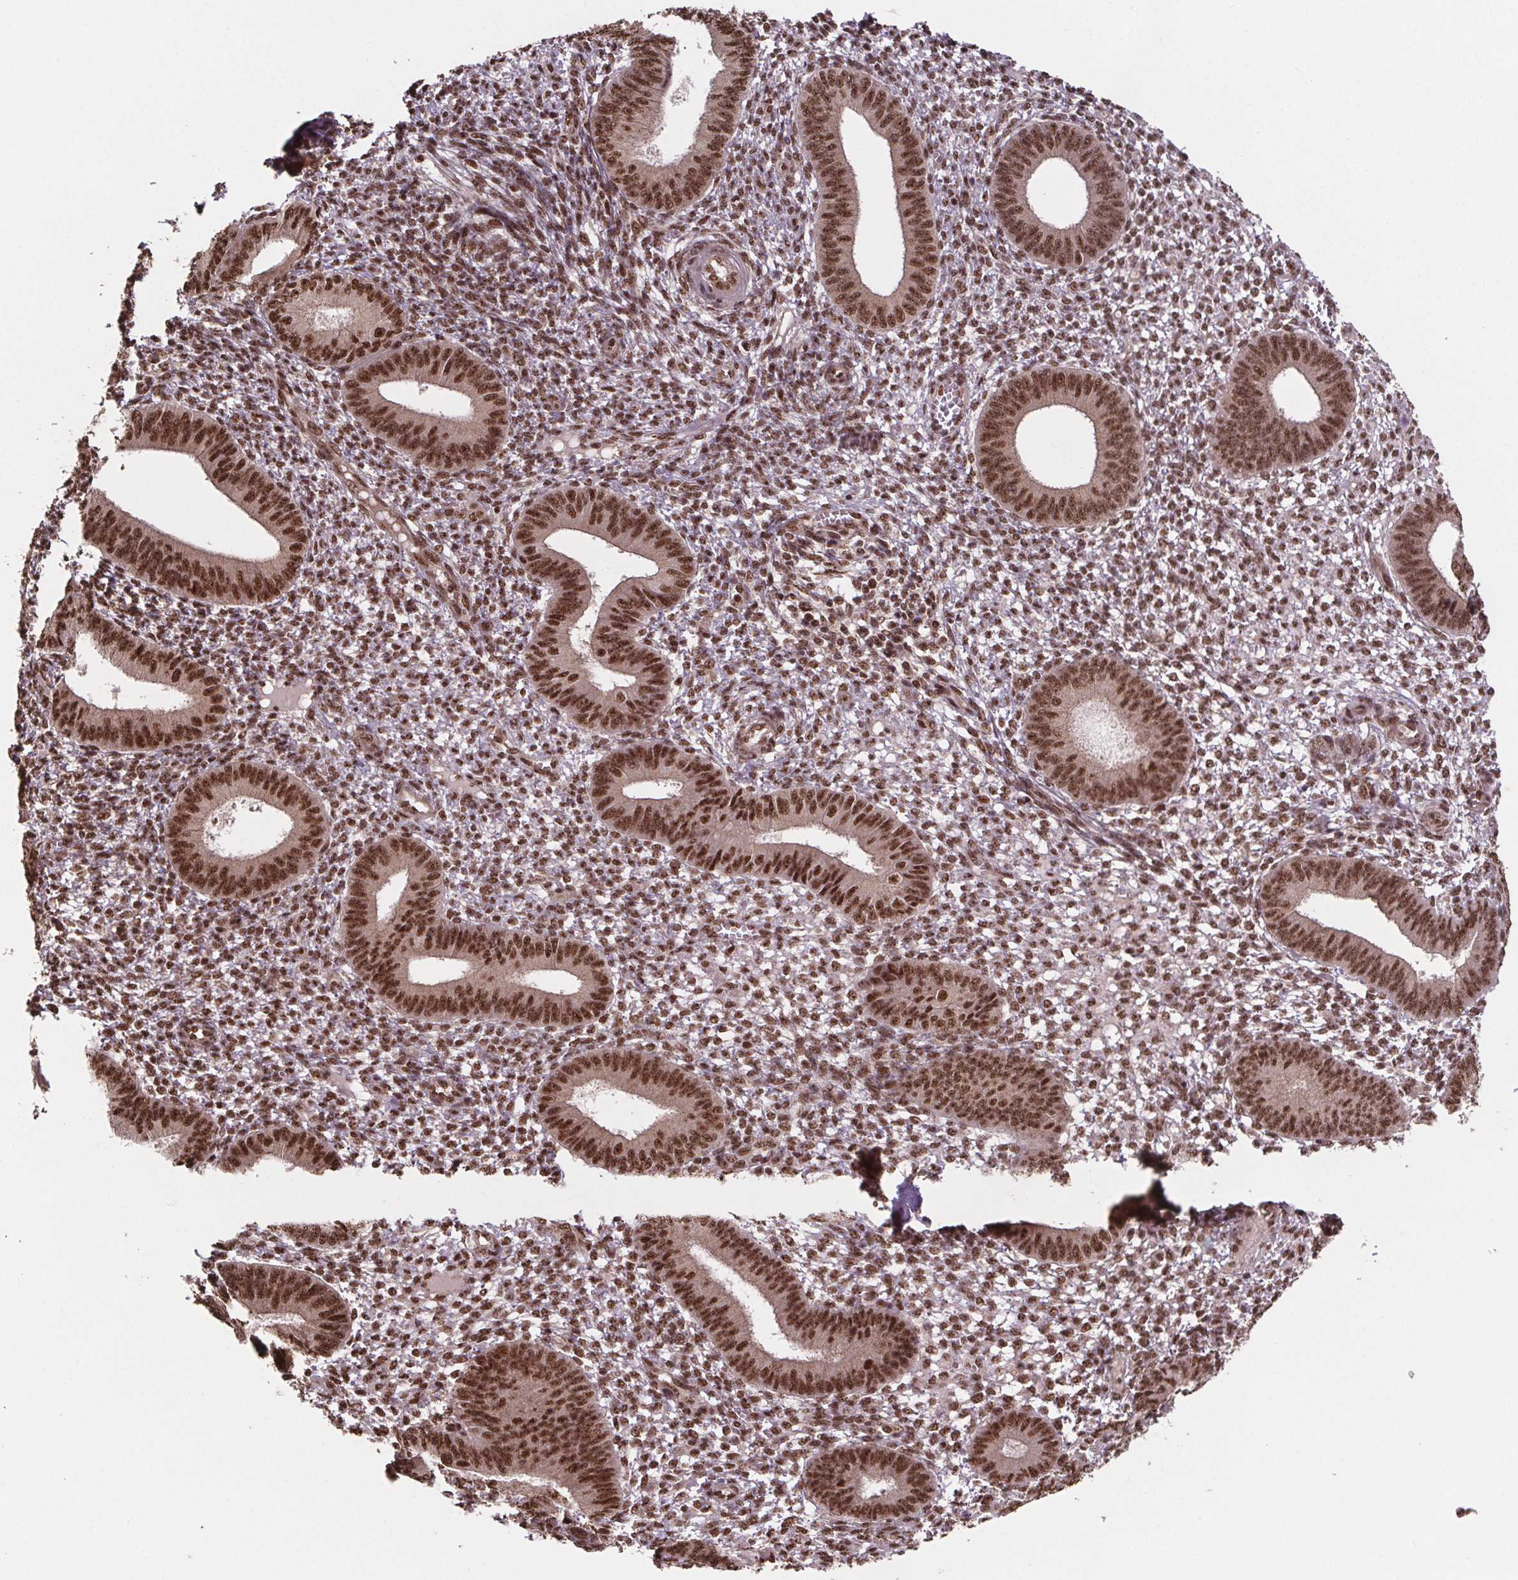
{"staining": {"intensity": "strong", "quantity": ">75%", "location": "nuclear"}, "tissue": "endometrium", "cell_type": "Cells in endometrial stroma", "image_type": "normal", "snomed": [{"axis": "morphology", "description": "Normal tissue, NOS"}, {"axis": "topography", "description": "Endometrium"}], "caption": "The immunohistochemical stain shows strong nuclear expression in cells in endometrial stroma of benign endometrium. The protein of interest is shown in brown color, while the nuclei are stained blue.", "gene": "JARID2", "patient": {"sex": "female", "age": 42}}